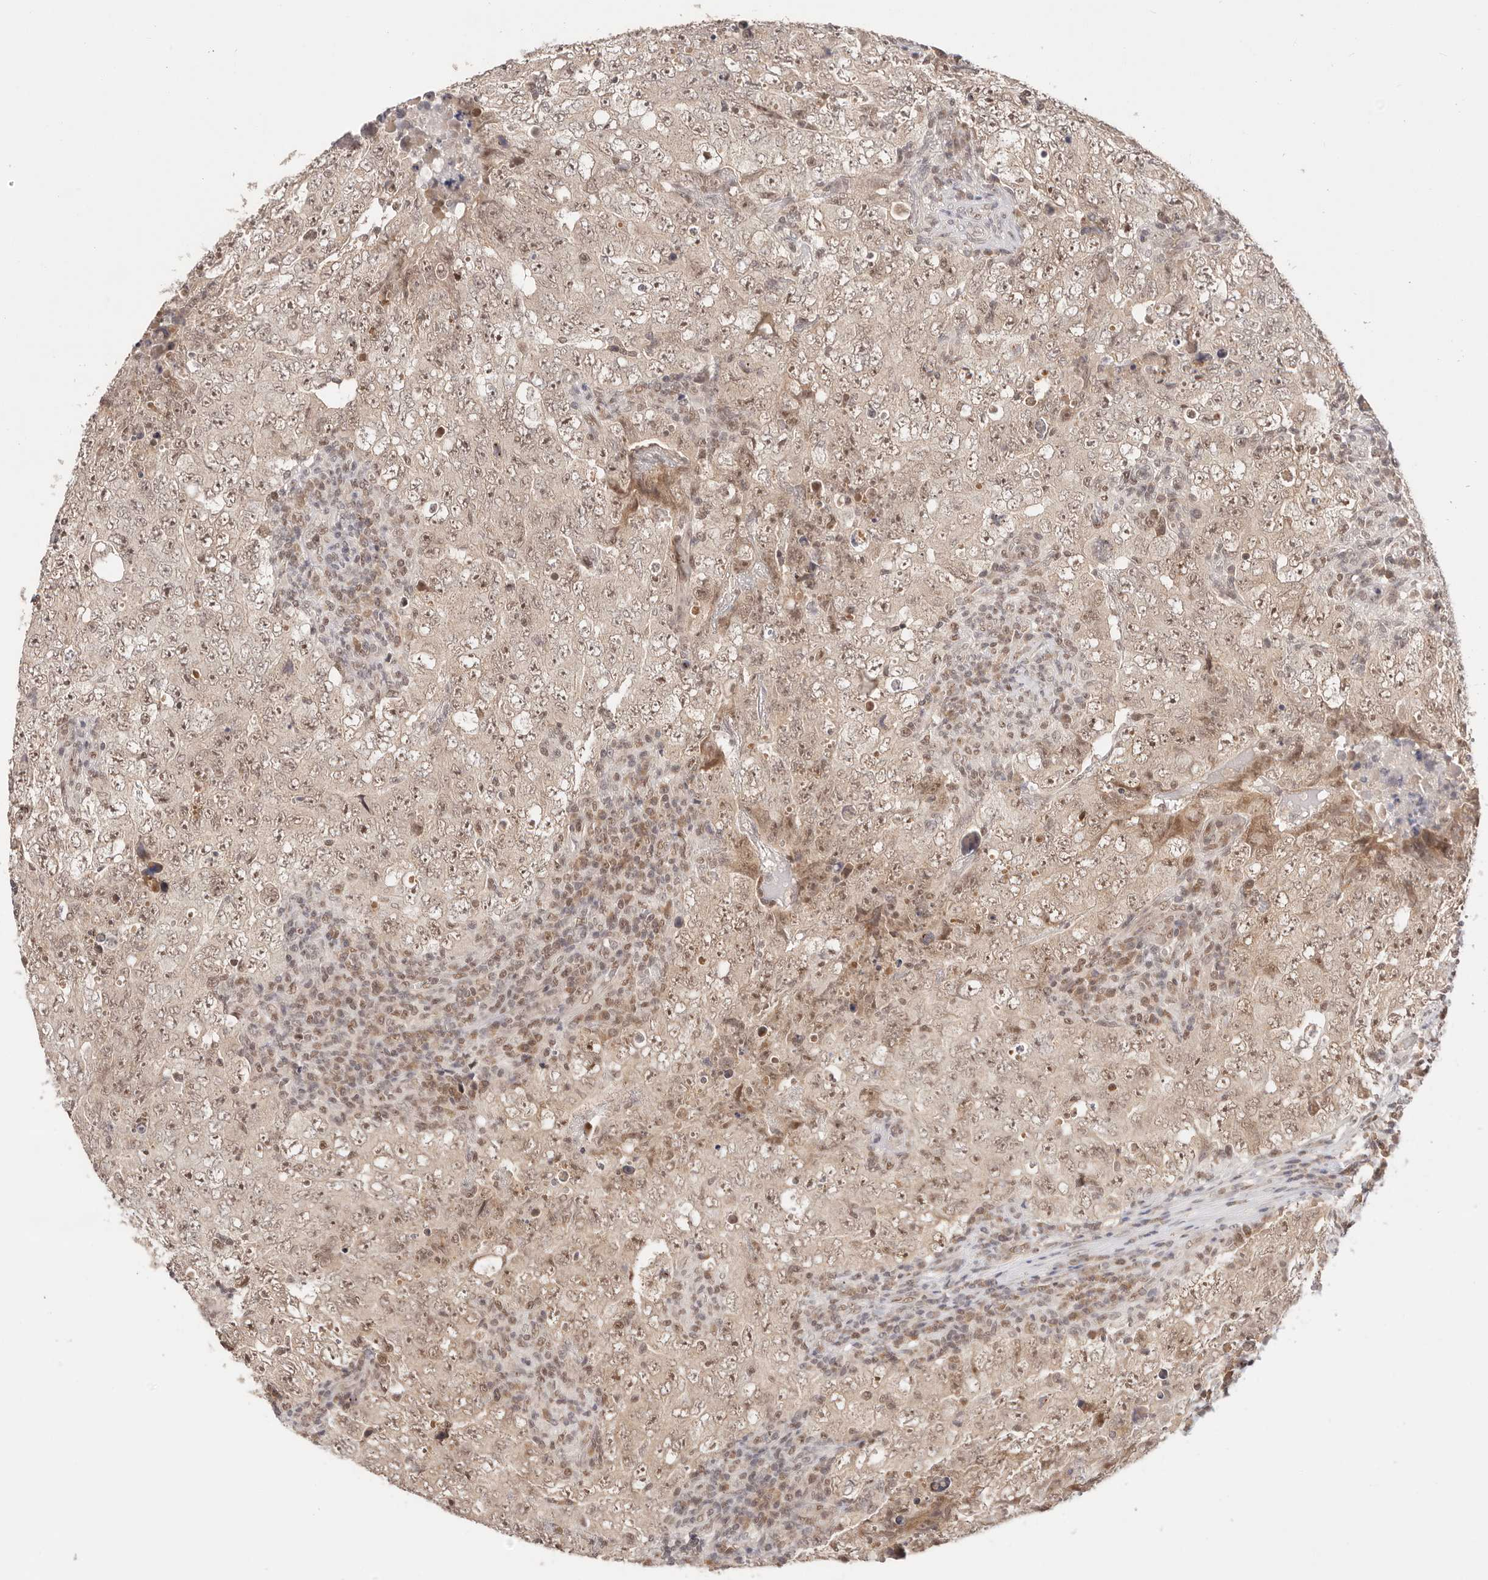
{"staining": {"intensity": "moderate", "quantity": "25%-75%", "location": "nuclear"}, "tissue": "testis cancer", "cell_type": "Tumor cells", "image_type": "cancer", "snomed": [{"axis": "morphology", "description": "Carcinoma, Embryonal, NOS"}, {"axis": "topography", "description": "Testis"}], "caption": "Immunohistochemical staining of testis cancer exhibits moderate nuclear protein expression in approximately 25%-75% of tumor cells.", "gene": "RFC3", "patient": {"sex": "male", "age": 26}}